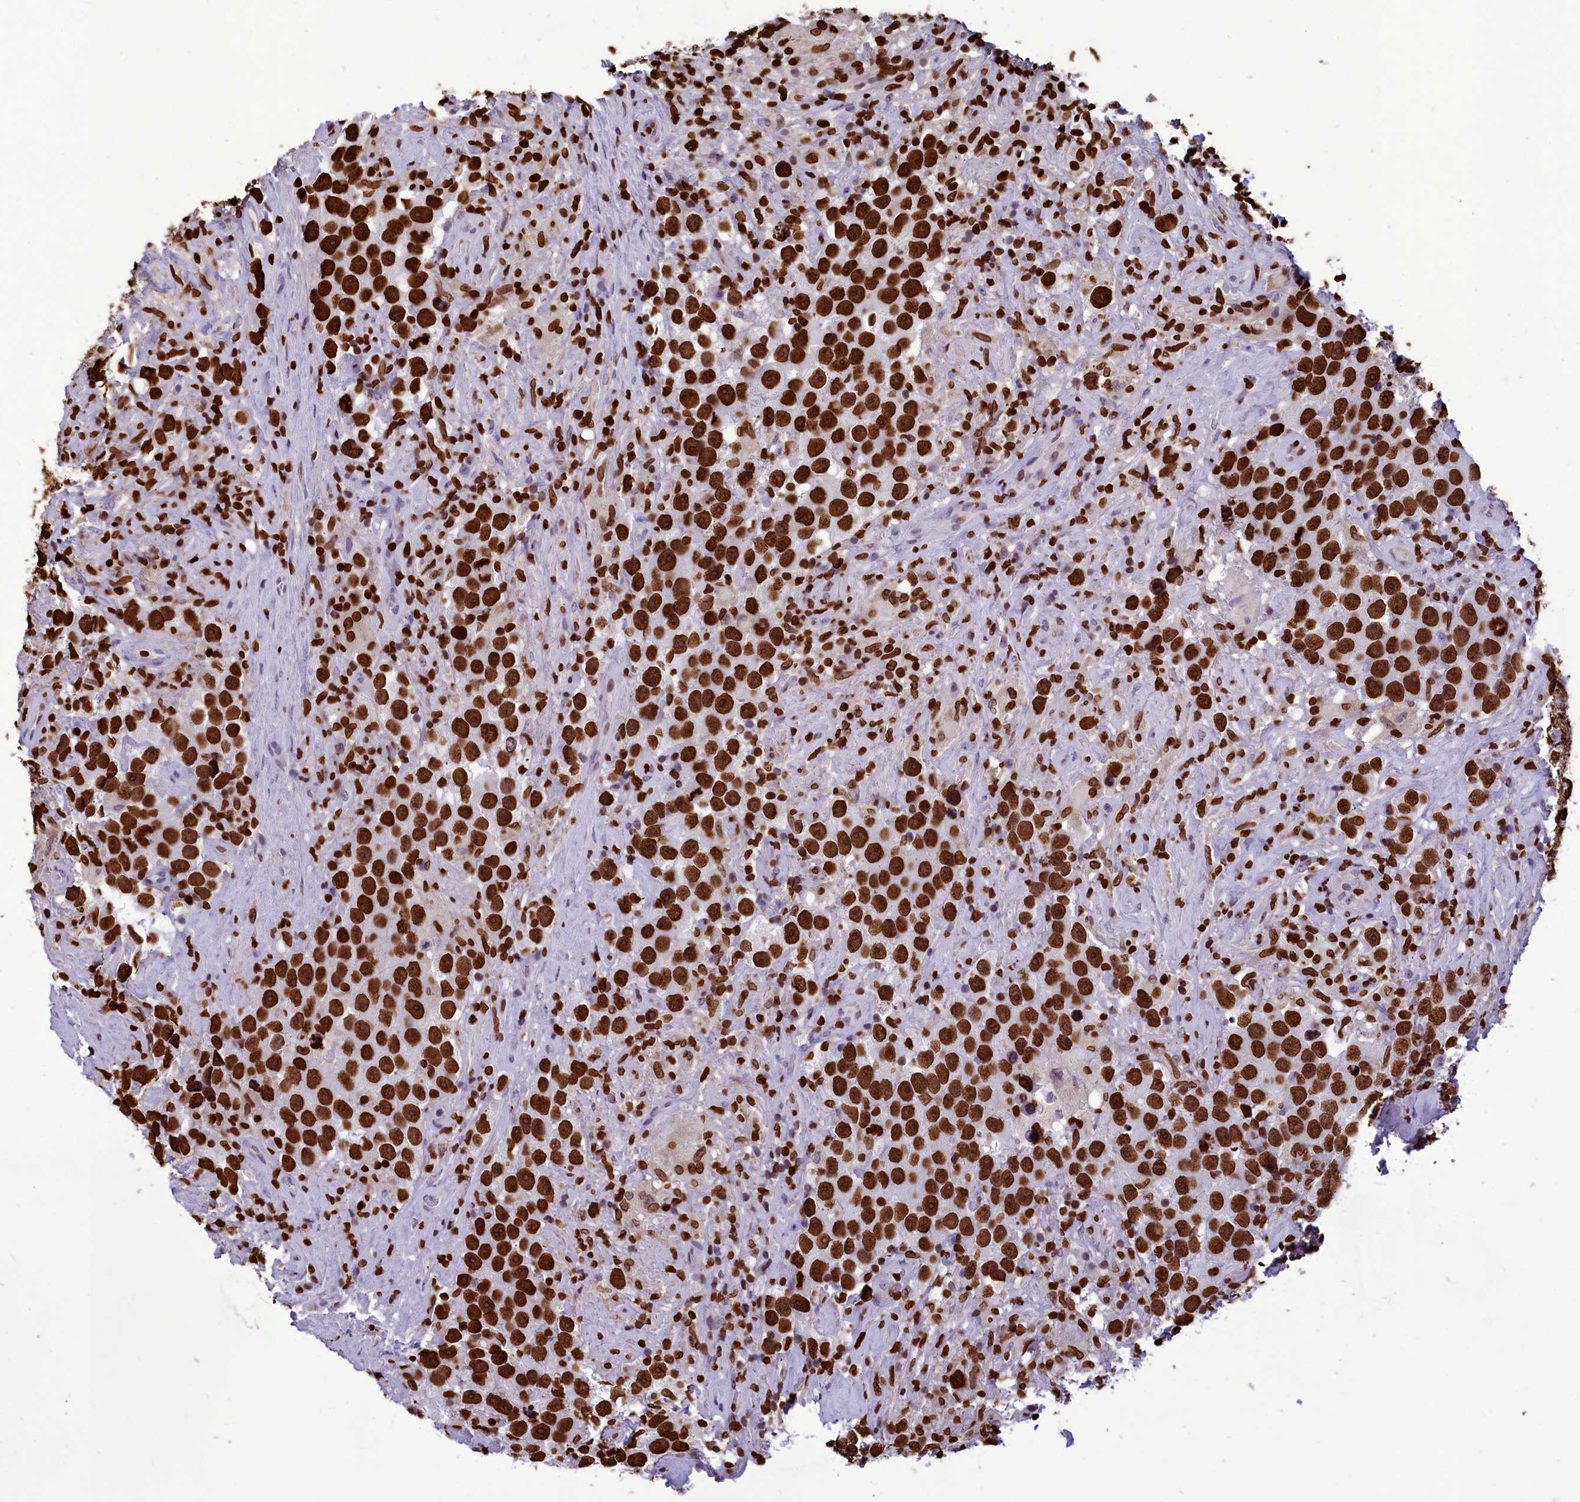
{"staining": {"intensity": "strong", "quantity": ">75%", "location": "nuclear"}, "tissue": "testis cancer", "cell_type": "Tumor cells", "image_type": "cancer", "snomed": [{"axis": "morphology", "description": "Seminoma, NOS"}, {"axis": "topography", "description": "Testis"}], "caption": "An immunohistochemistry micrograph of tumor tissue is shown. Protein staining in brown labels strong nuclear positivity in seminoma (testis) within tumor cells.", "gene": "AKAP17A", "patient": {"sex": "male", "age": 49}}